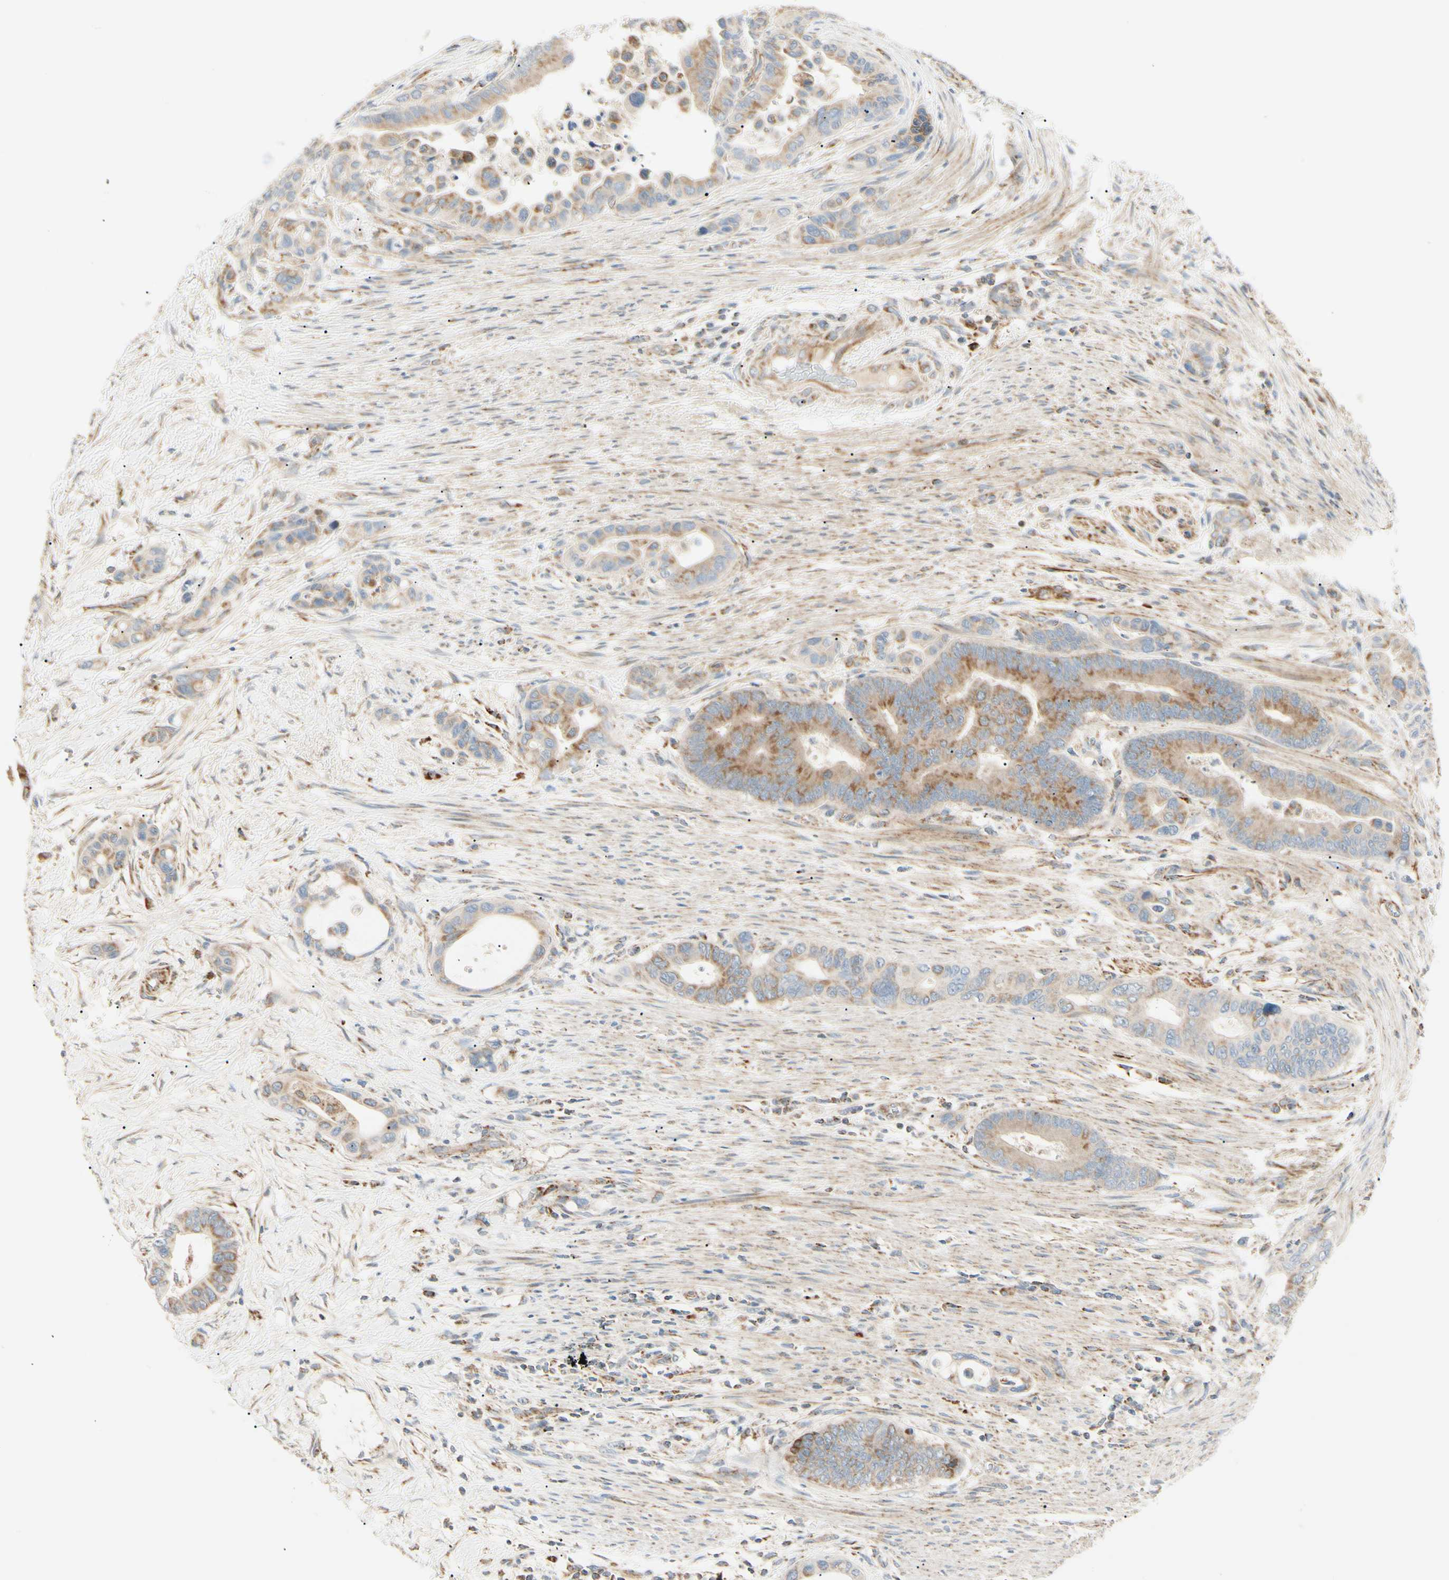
{"staining": {"intensity": "moderate", "quantity": ">75%", "location": "cytoplasmic/membranous"}, "tissue": "colorectal cancer", "cell_type": "Tumor cells", "image_type": "cancer", "snomed": [{"axis": "morphology", "description": "Normal tissue, NOS"}, {"axis": "morphology", "description": "Adenocarcinoma, NOS"}, {"axis": "topography", "description": "Colon"}], "caption": "Colorectal cancer (adenocarcinoma) was stained to show a protein in brown. There is medium levels of moderate cytoplasmic/membranous staining in approximately >75% of tumor cells.", "gene": "TBC1D10A", "patient": {"sex": "male", "age": 82}}